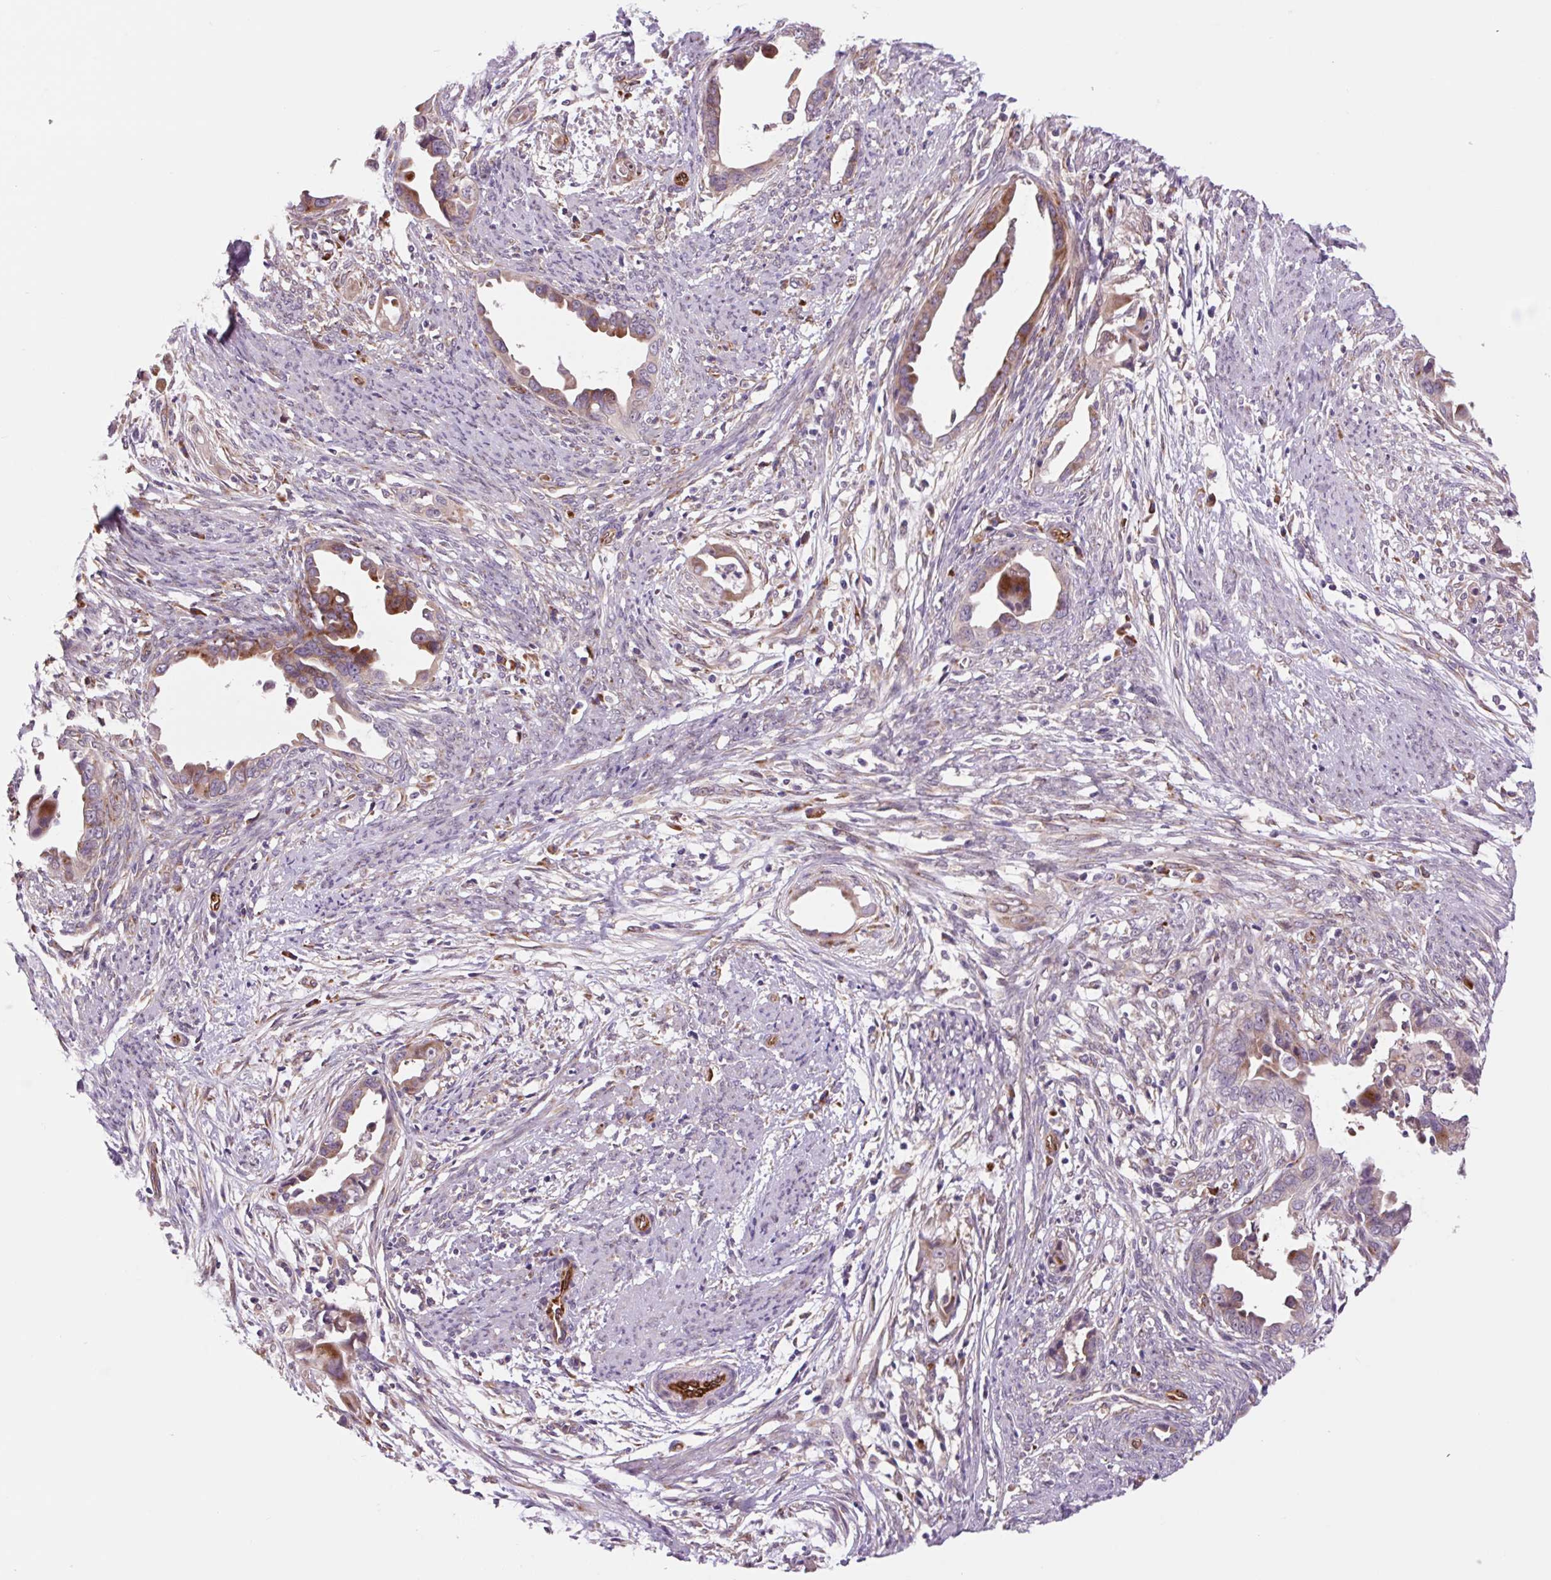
{"staining": {"intensity": "moderate", "quantity": ">75%", "location": "cytoplasmic/membranous"}, "tissue": "endometrial cancer", "cell_type": "Tumor cells", "image_type": "cancer", "snomed": [{"axis": "morphology", "description": "Adenocarcinoma, NOS"}, {"axis": "topography", "description": "Endometrium"}], "caption": "Endometrial cancer stained with DAB (3,3'-diaminobenzidine) IHC displays medium levels of moderate cytoplasmic/membranous staining in approximately >75% of tumor cells.", "gene": "PLA2G4A", "patient": {"sex": "female", "age": 57}}